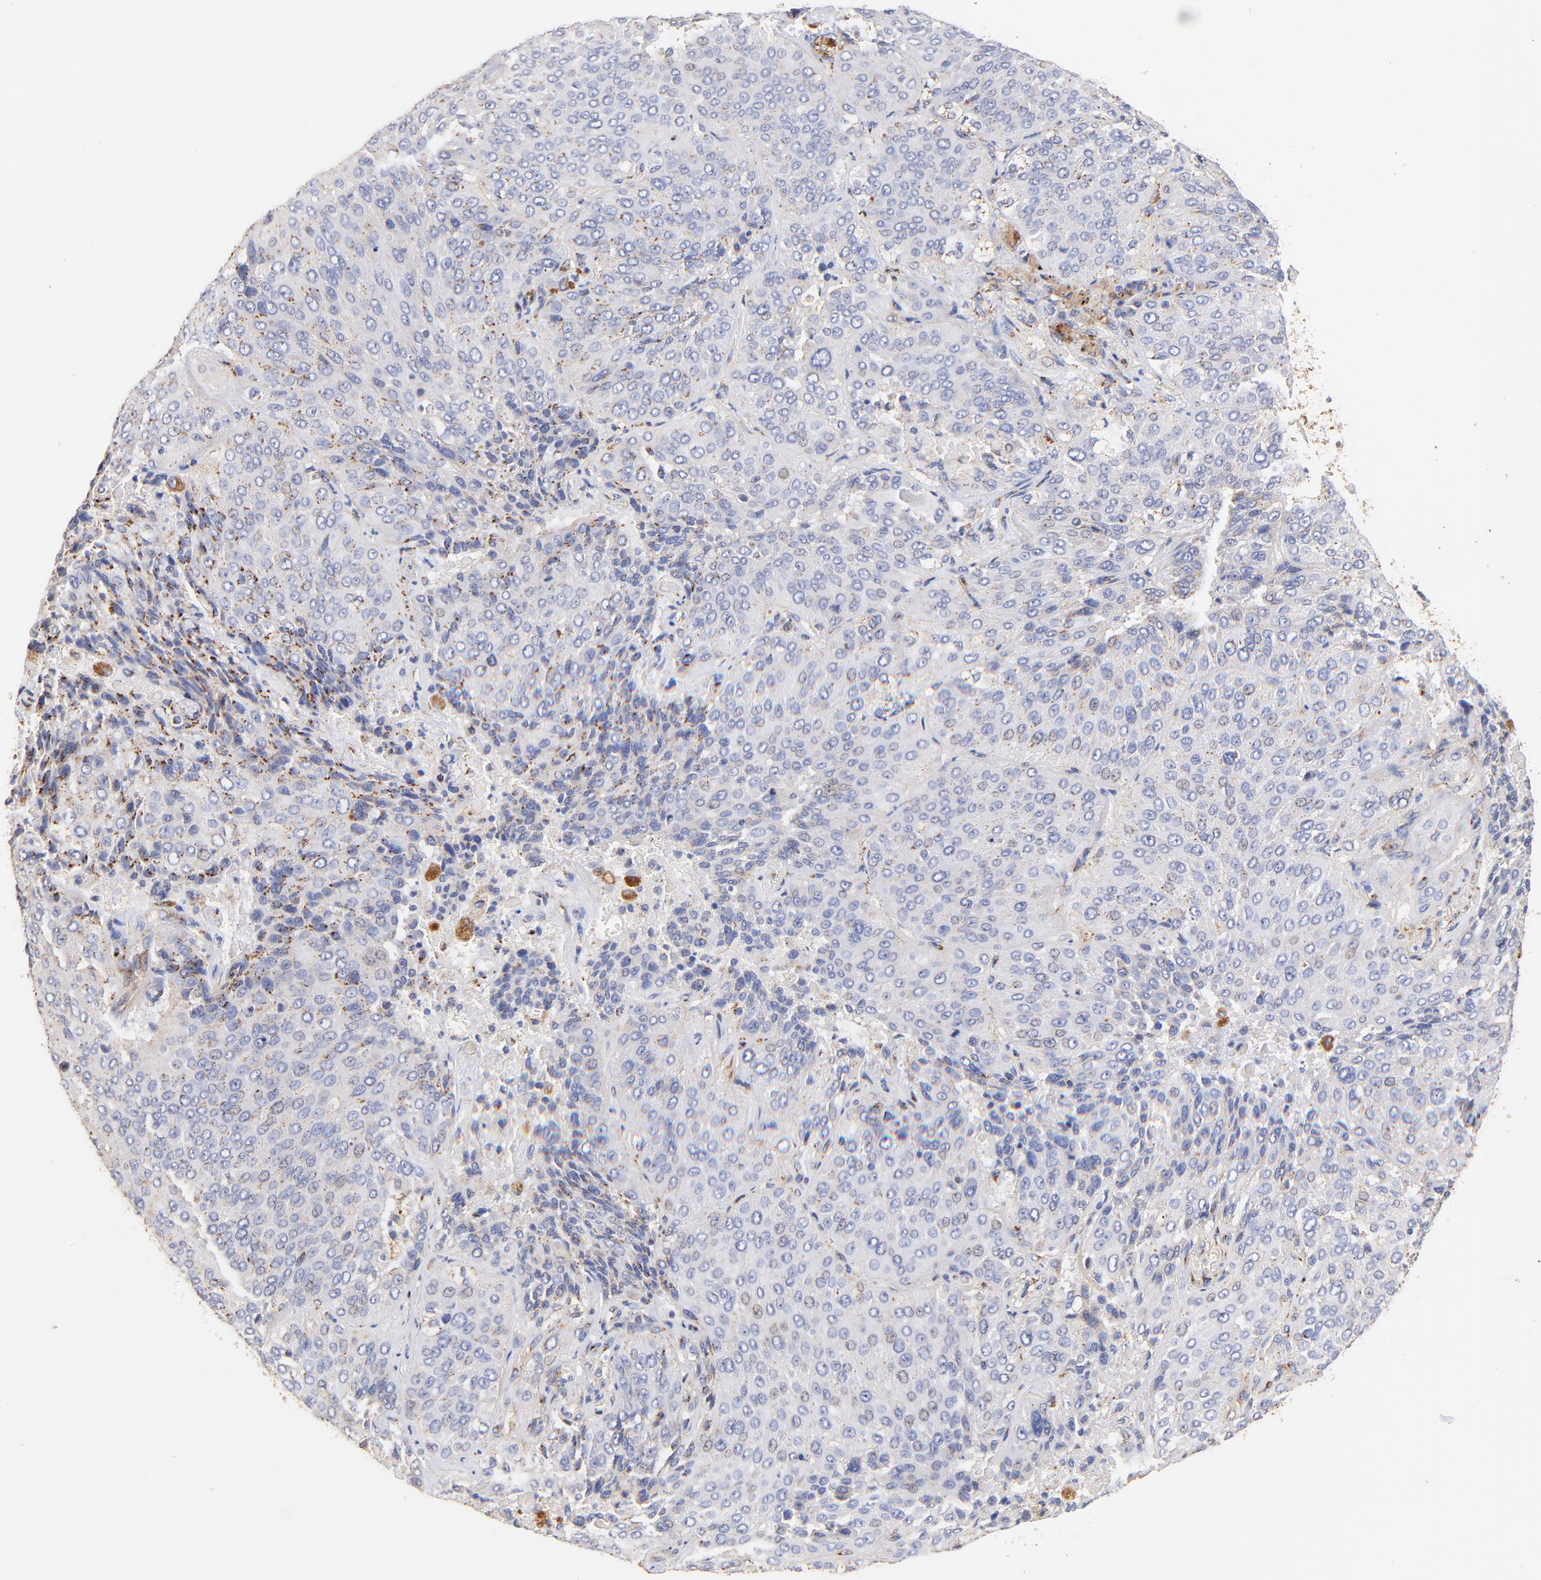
{"staining": {"intensity": "negative", "quantity": "none", "location": "none"}, "tissue": "lung cancer", "cell_type": "Tumor cells", "image_type": "cancer", "snomed": [{"axis": "morphology", "description": "Squamous cell carcinoma, NOS"}, {"axis": "topography", "description": "Lung"}], "caption": "This is an immunohistochemistry image of human lung squamous cell carcinoma. There is no expression in tumor cells.", "gene": "FMNL3", "patient": {"sex": "male", "age": 54}}